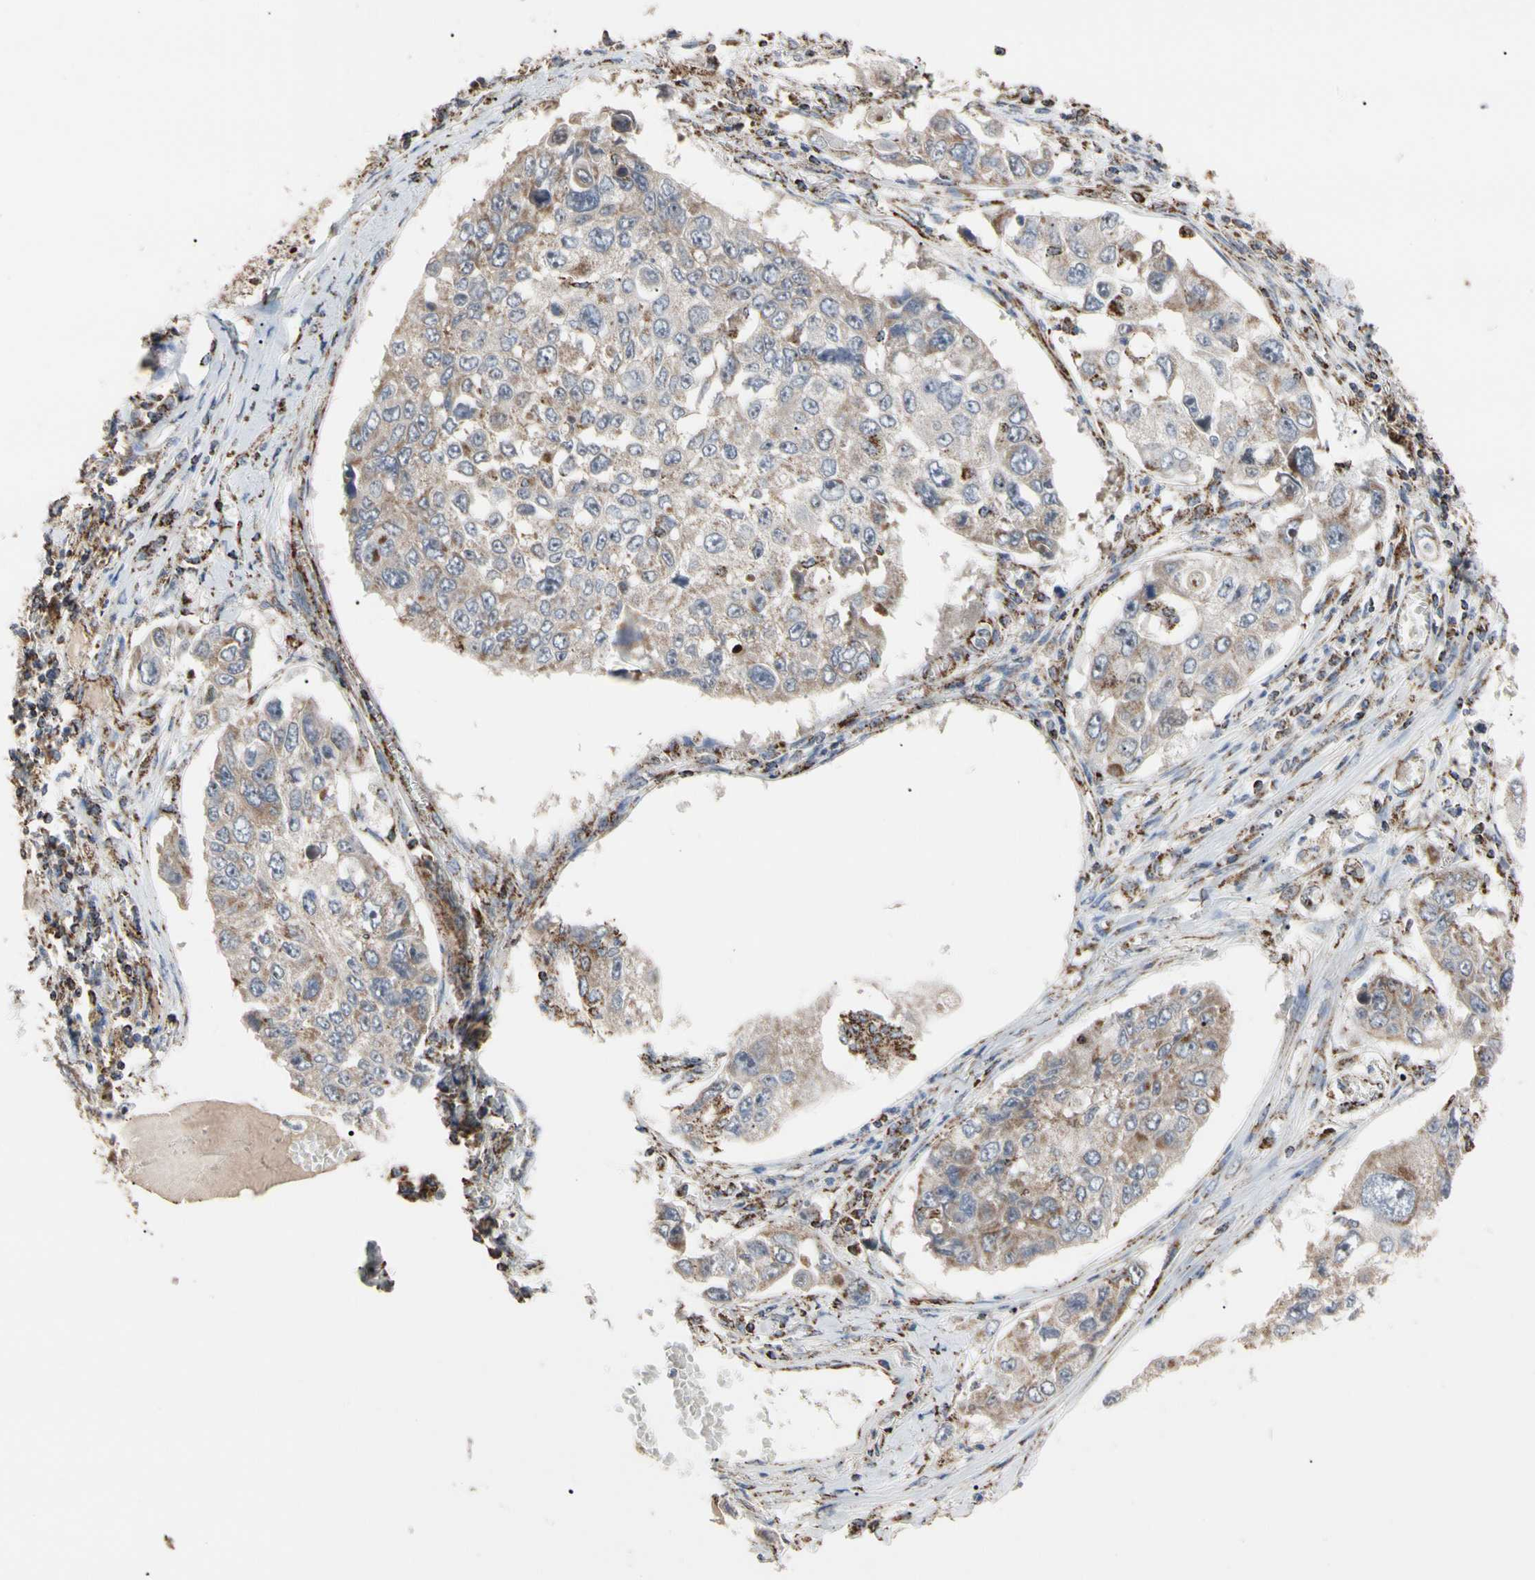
{"staining": {"intensity": "moderate", "quantity": ">75%", "location": "cytoplasmic/membranous"}, "tissue": "lung cancer", "cell_type": "Tumor cells", "image_type": "cancer", "snomed": [{"axis": "morphology", "description": "Squamous cell carcinoma, NOS"}, {"axis": "topography", "description": "Lung"}], "caption": "Protein analysis of lung cancer tissue exhibits moderate cytoplasmic/membranous positivity in about >75% of tumor cells.", "gene": "FAM110B", "patient": {"sex": "male", "age": 71}}